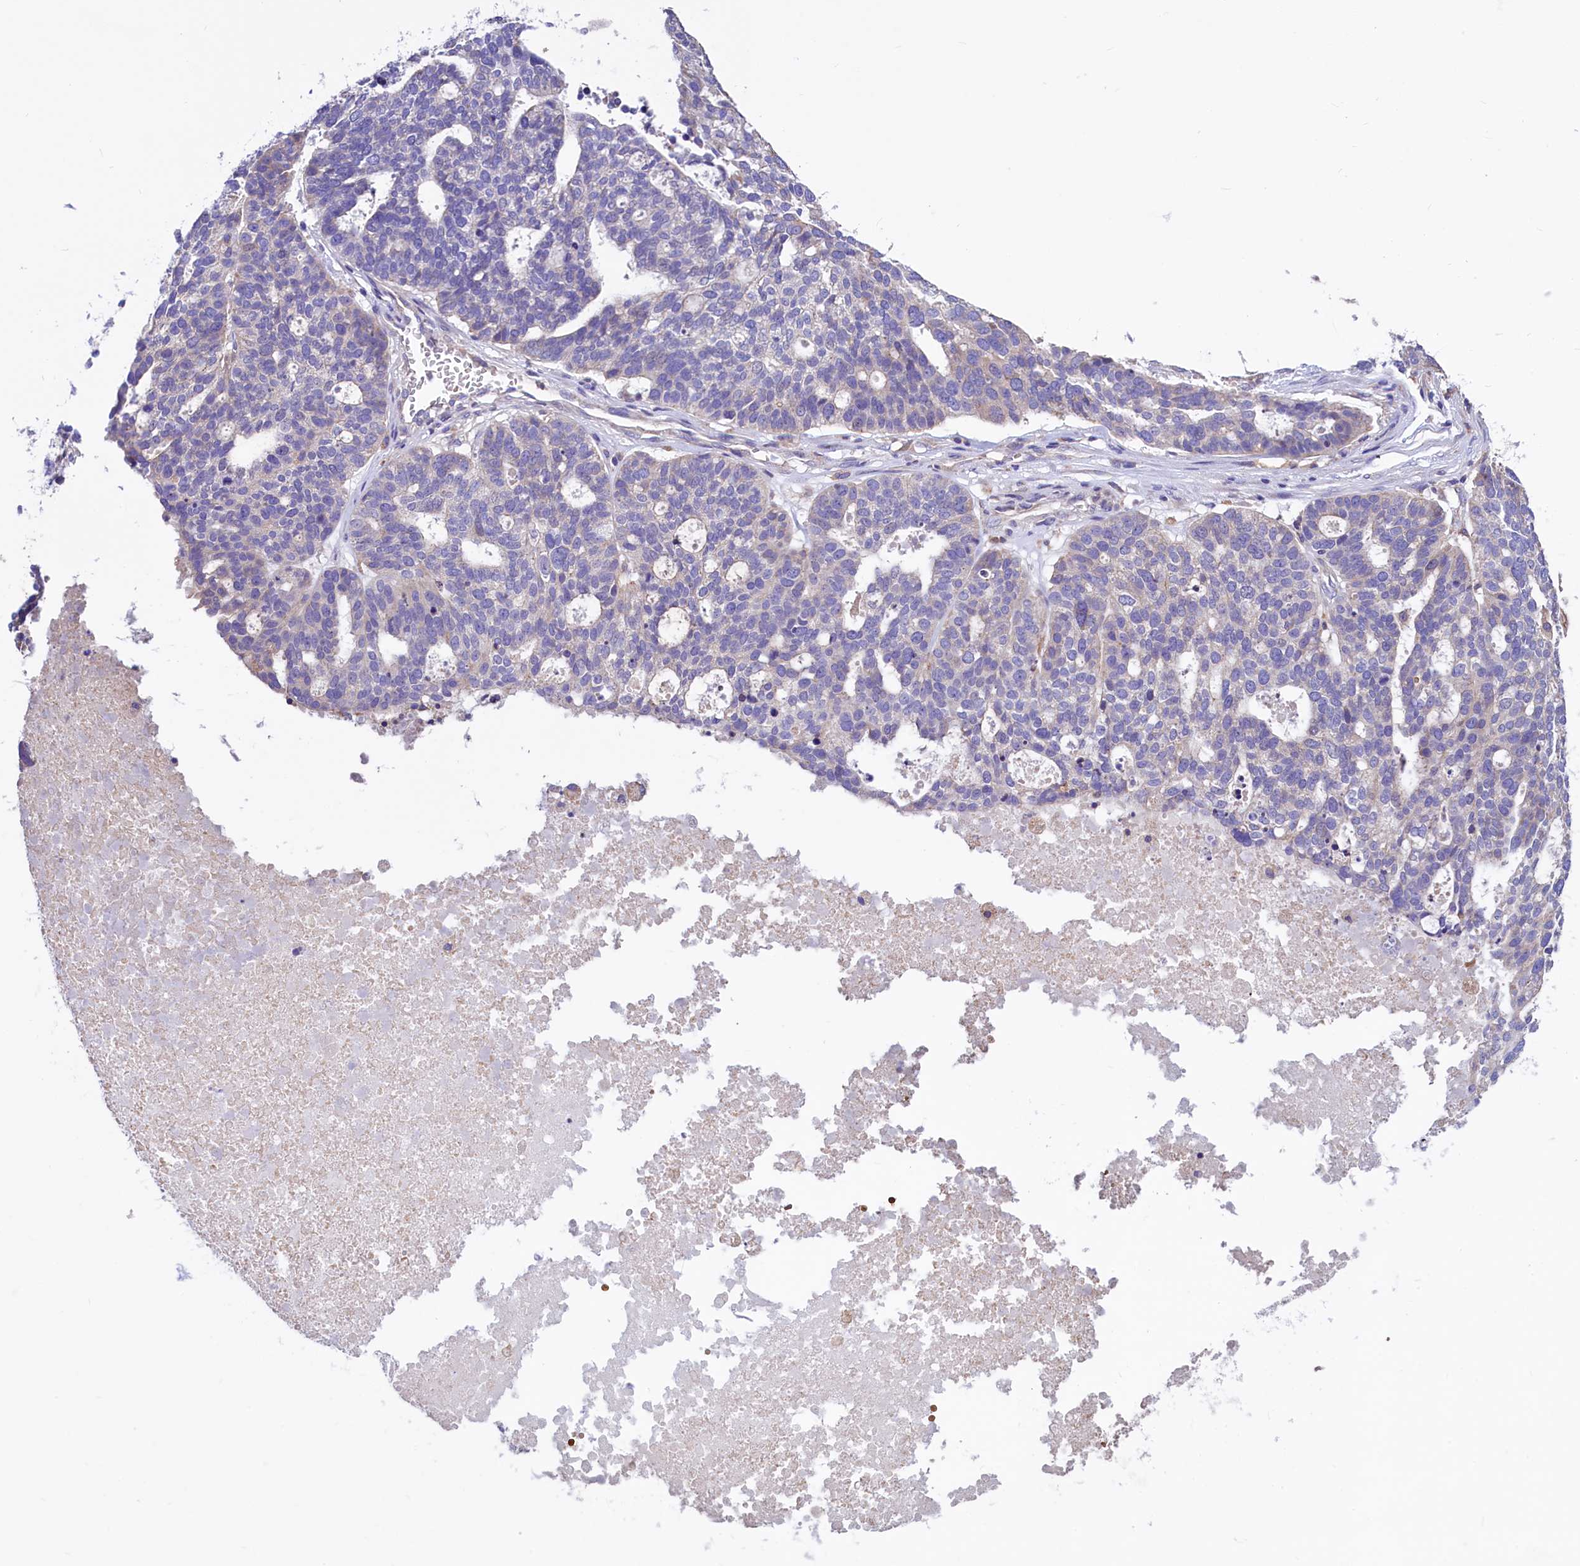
{"staining": {"intensity": "negative", "quantity": "none", "location": "none"}, "tissue": "ovarian cancer", "cell_type": "Tumor cells", "image_type": "cancer", "snomed": [{"axis": "morphology", "description": "Cystadenocarcinoma, serous, NOS"}, {"axis": "topography", "description": "Ovary"}], "caption": "Protein analysis of ovarian serous cystadenocarcinoma reveals no significant staining in tumor cells.", "gene": "HPS6", "patient": {"sex": "female", "age": 59}}